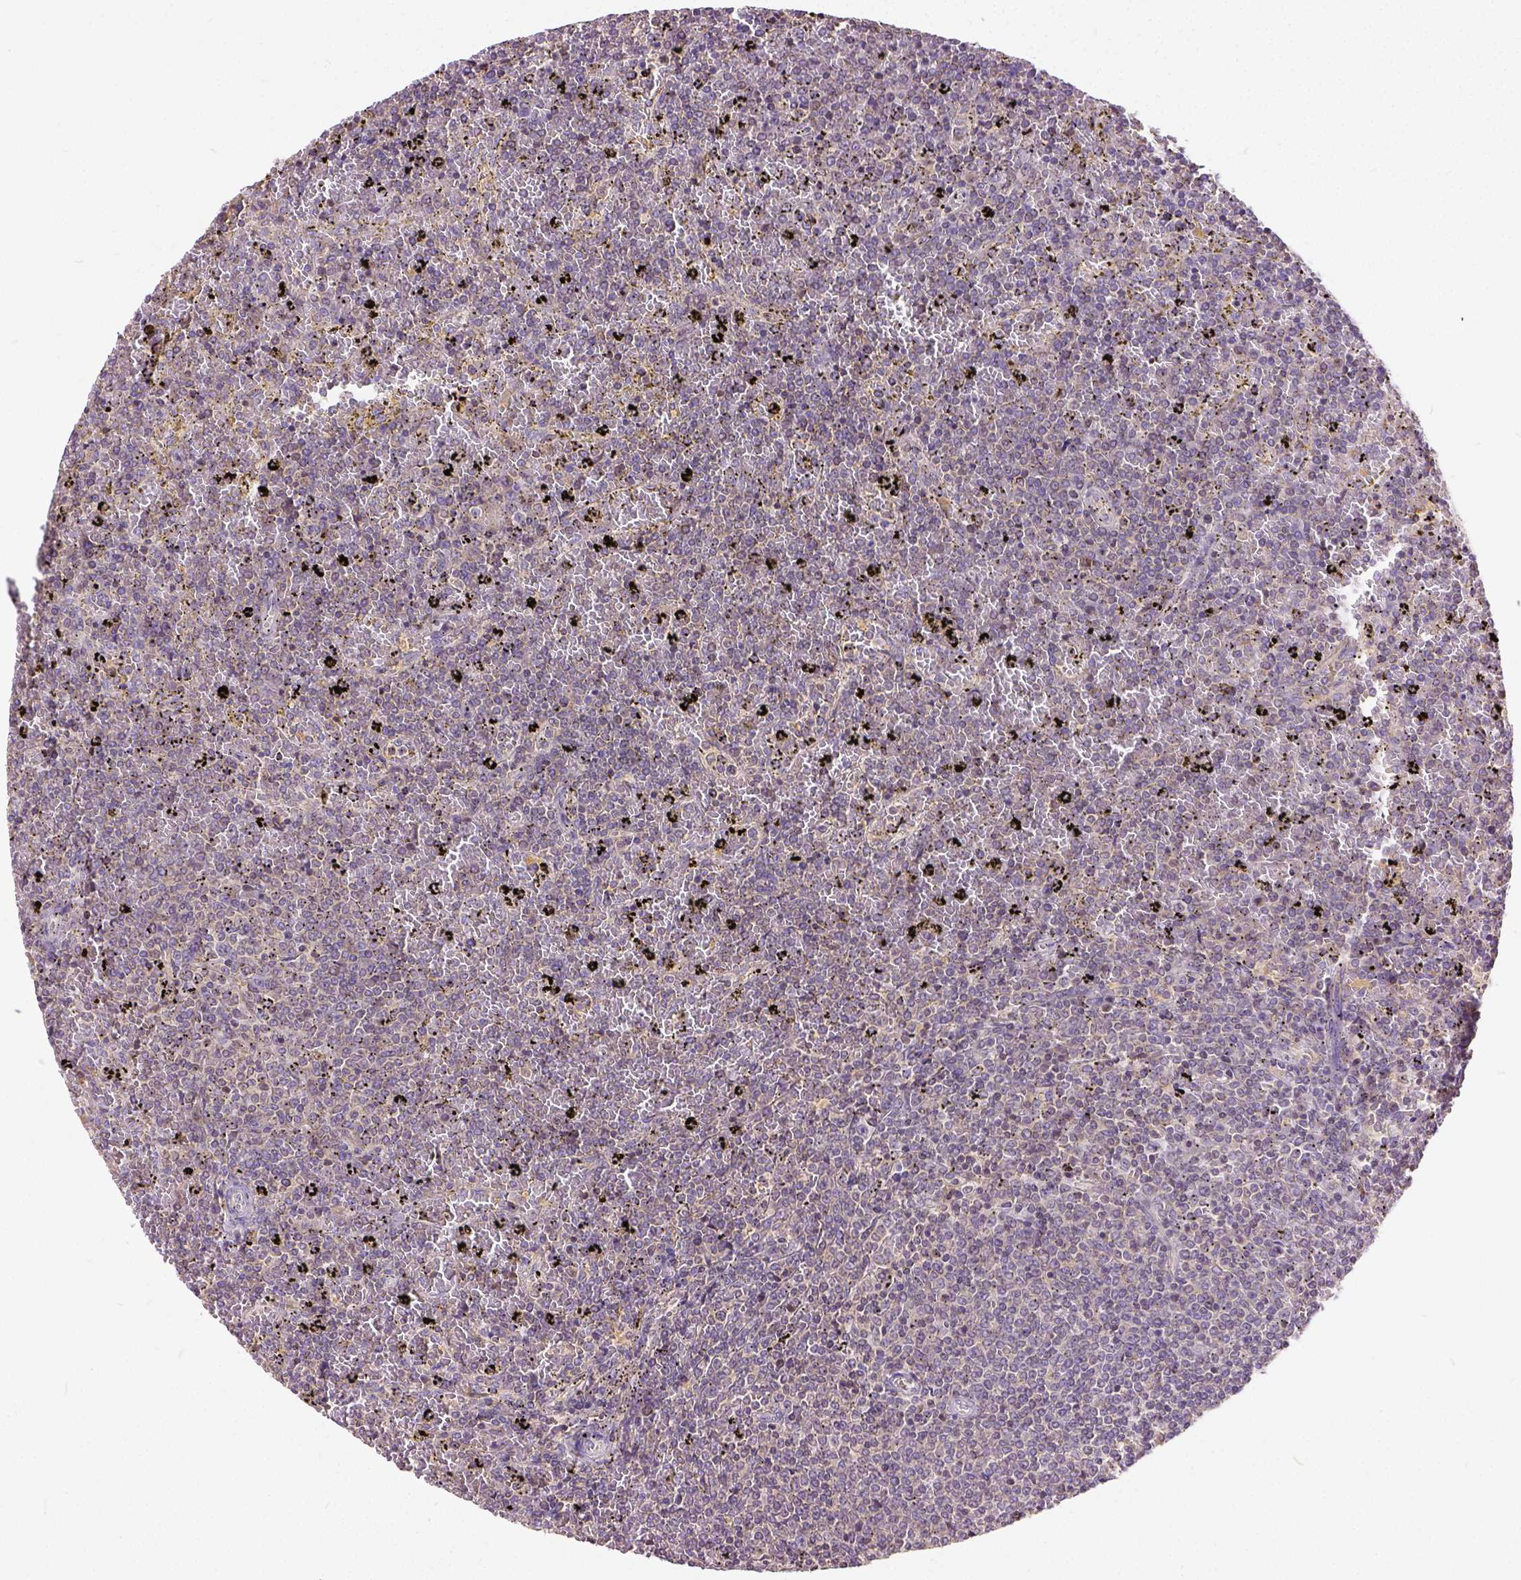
{"staining": {"intensity": "negative", "quantity": "none", "location": "none"}, "tissue": "lymphoma", "cell_type": "Tumor cells", "image_type": "cancer", "snomed": [{"axis": "morphology", "description": "Malignant lymphoma, non-Hodgkin's type, Low grade"}, {"axis": "topography", "description": "Spleen"}], "caption": "Lymphoma stained for a protein using IHC demonstrates no positivity tumor cells.", "gene": "CADM4", "patient": {"sex": "female", "age": 77}}